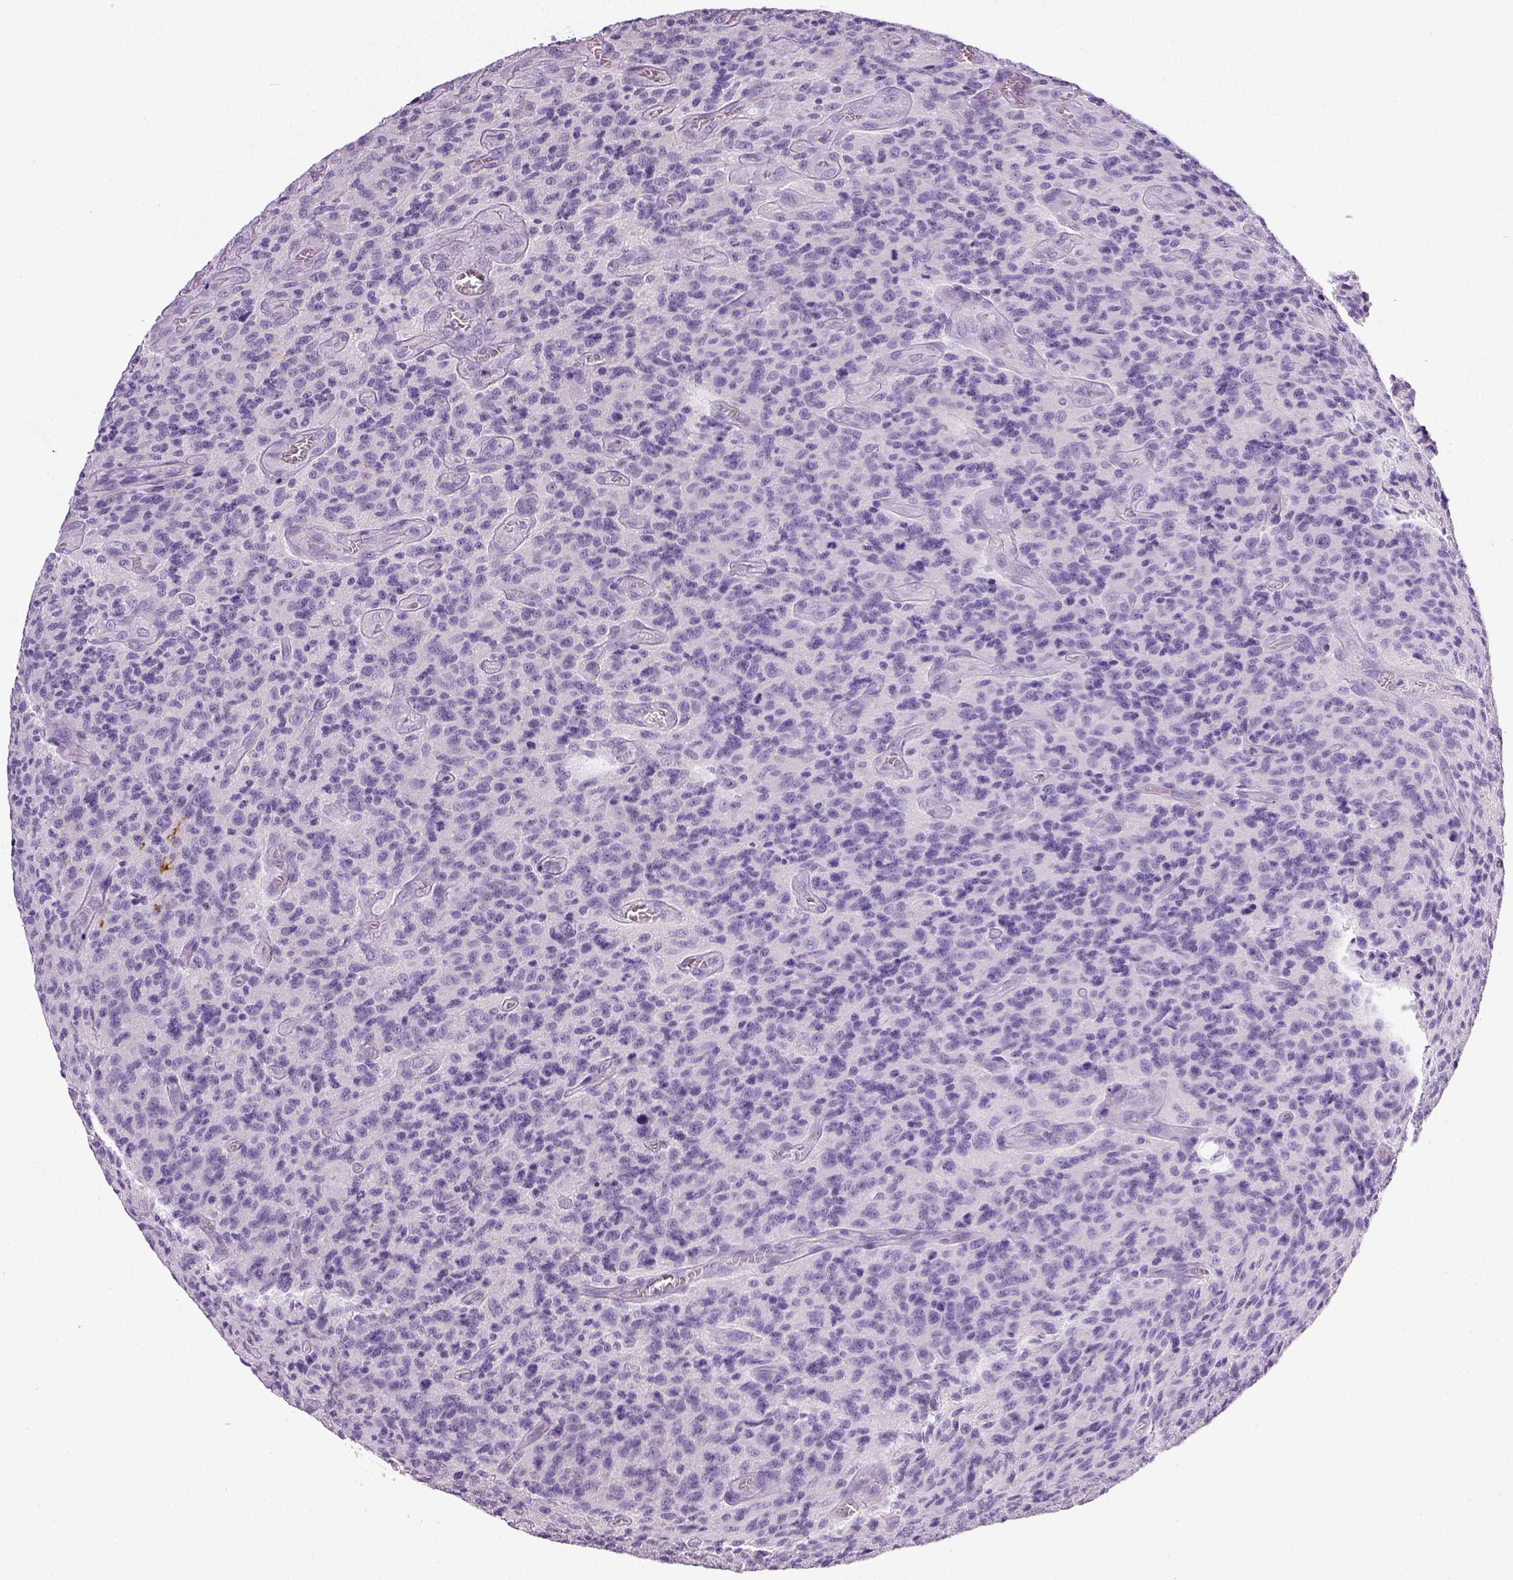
{"staining": {"intensity": "negative", "quantity": "none", "location": "none"}, "tissue": "glioma", "cell_type": "Tumor cells", "image_type": "cancer", "snomed": [{"axis": "morphology", "description": "Glioma, malignant, High grade"}, {"axis": "topography", "description": "Brain"}], "caption": "The histopathology image exhibits no significant expression in tumor cells of glioma.", "gene": "NECAB2", "patient": {"sex": "male", "age": 76}}